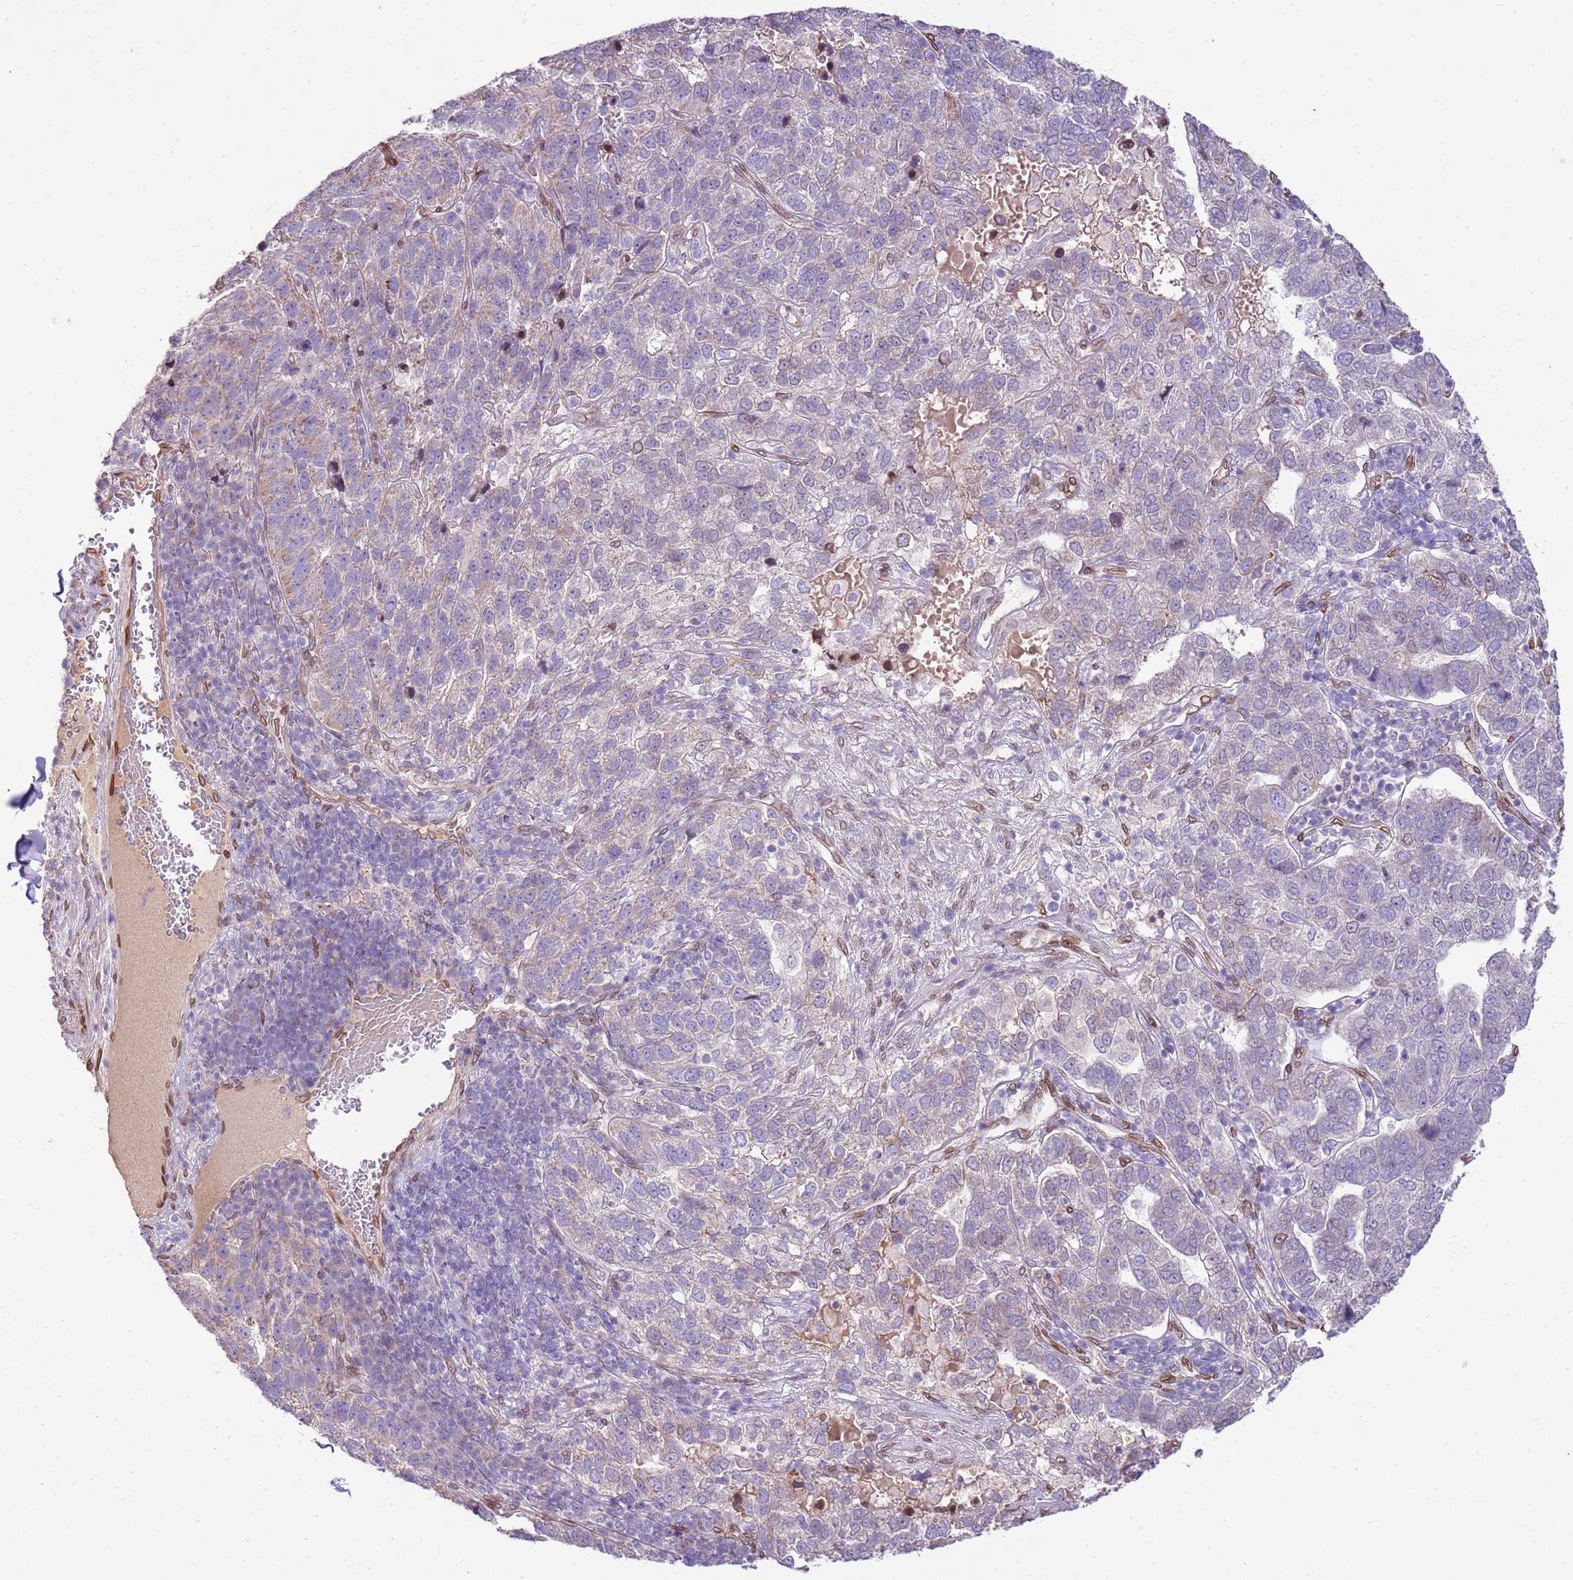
{"staining": {"intensity": "negative", "quantity": "none", "location": "none"}, "tissue": "pancreatic cancer", "cell_type": "Tumor cells", "image_type": "cancer", "snomed": [{"axis": "morphology", "description": "Adenocarcinoma, NOS"}, {"axis": "topography", "description": "Pancreas"}], "caption": "Human pancreatic cancer (adenocarcinoma) stained for a protein using immunohistochemistry (IHC) demonstrates no expression in tumor cells.", "gene": "TMEM47", "patient": {"sex": "female", "age": 61}}